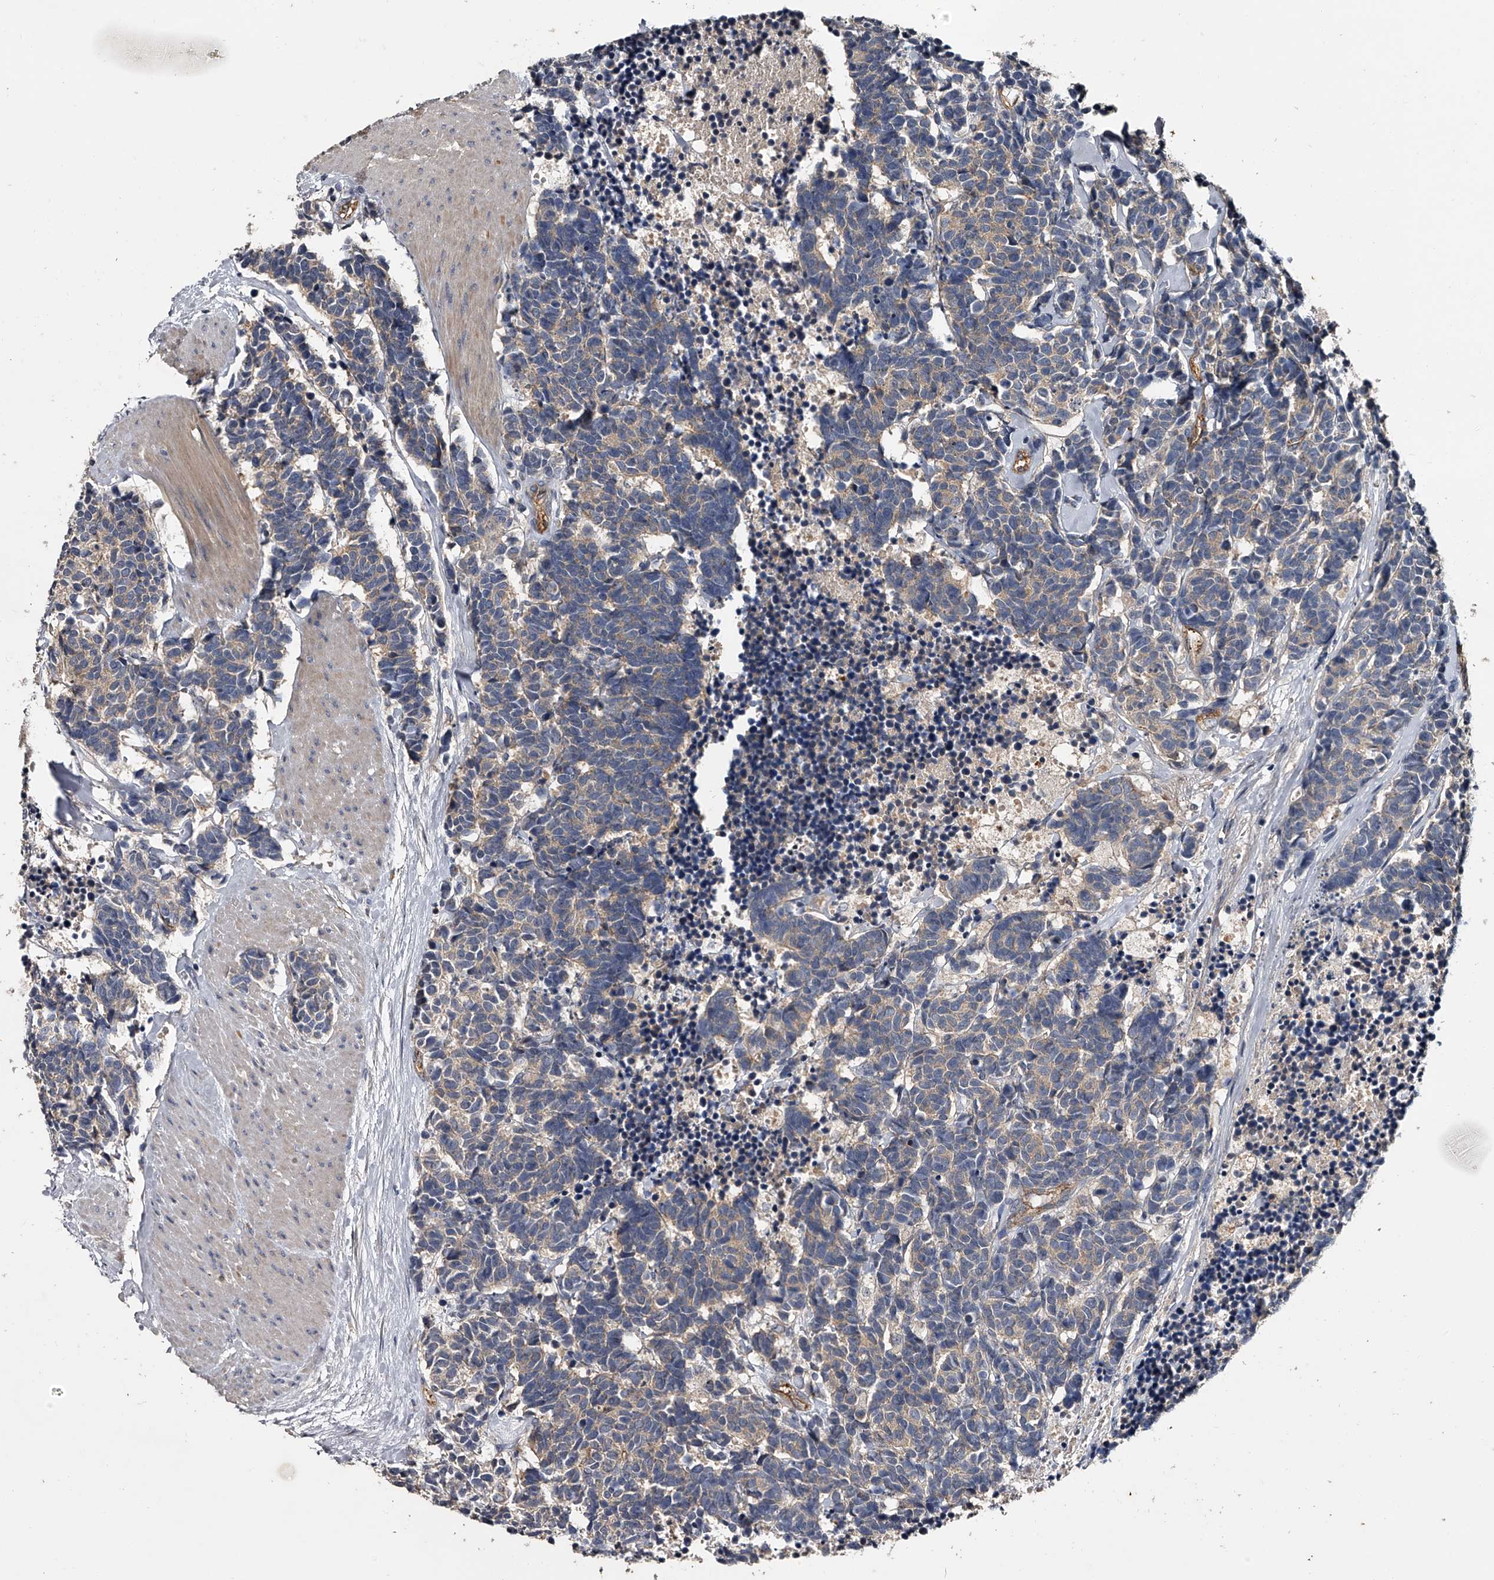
{"staining": {"intensity": "negative", "quantity": "none", "location": "none"}, "tissue": "carcinoid", "cell_type": "Tumor cells", "image_type": "cancer", "snomed": [{"axis": "morphology", "description": "Carcinoma, NOS"}, {"axis": "morphology", "description": "Carcinoid, malignant, NOS"}, {"axis": "topography", "description": "Urinary bladder"}], "caption": "IHC of human carcinoma shows no expression in tumor cells. (DAB IHC with hematoxylin counter stain).", "gene": "MDN1", "patient": {"sex": "male", "age": 57}}